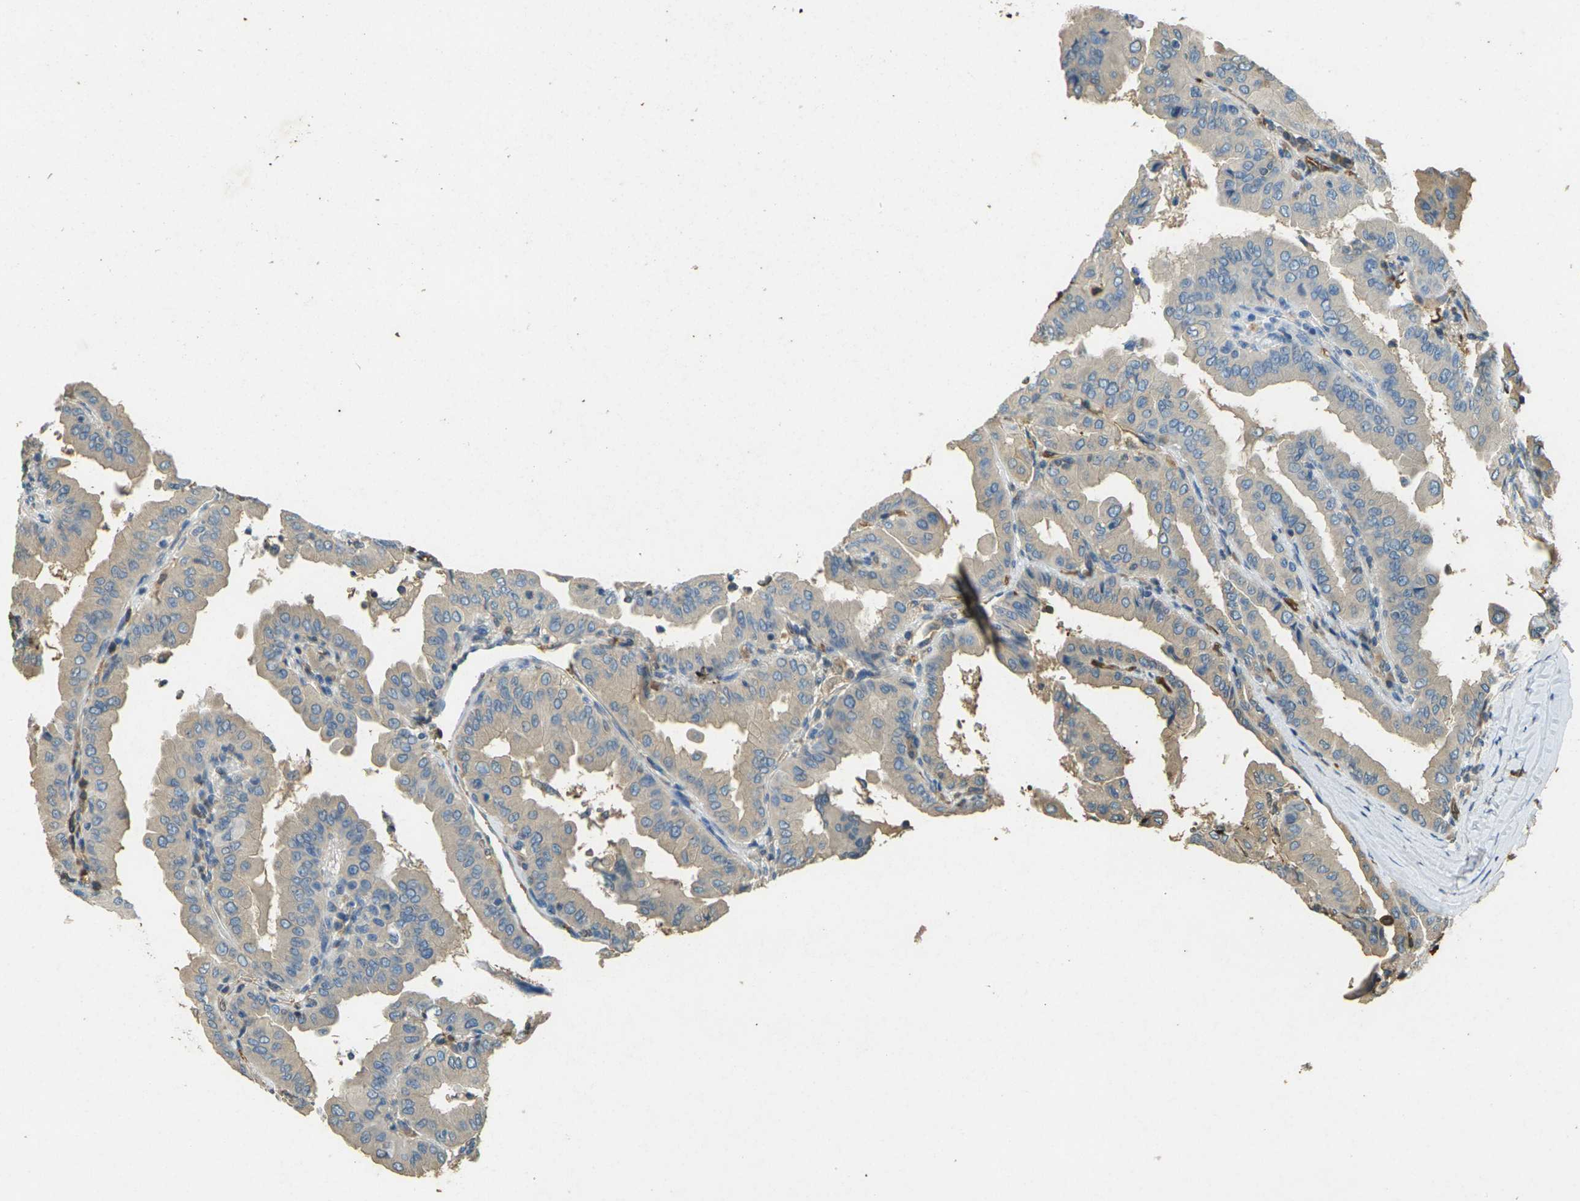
{"staining": {"intensity": "moderate", "quantity": ">75%", "location": "cytoplasmic/membranous"}, "tissue": "thyroid cancer", "cell_type": "Tumor cells", "image_type": "cancer", "snomed": [{"axis": "morphology", "description": "Papillary adenocarcinoma, NOS"}, {"axis": "topography", "description": "Thyroid gland"}], "caption": "Thyroid cancer (papillary adenocarcinoma) stained with immunohistochemistry (IHC) reveals moderate cytoplasmic/membranous expression in about >75% of tumor cells.", "gene": "HBB", "patient": {"sex": "male", "age": 33}}